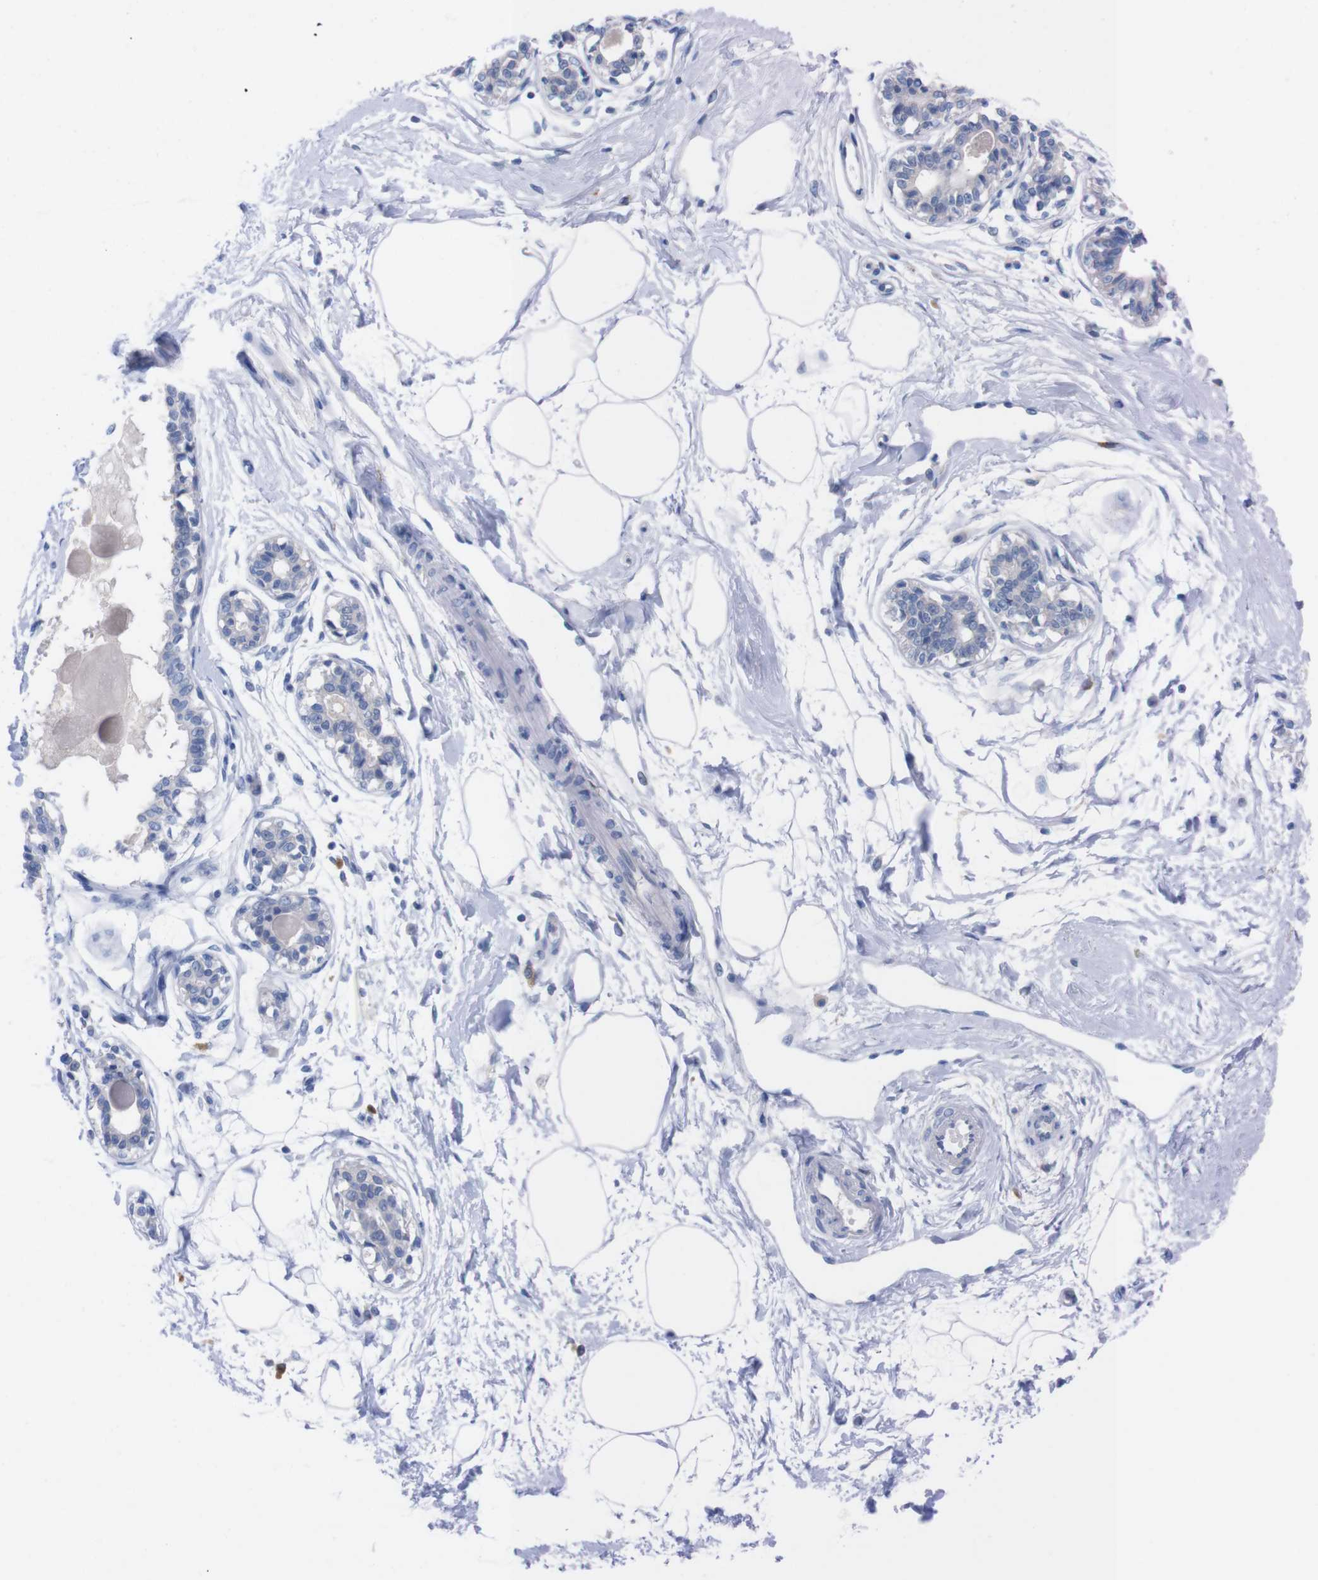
{"staining": {"intensity": "negative", "quantity": "none", "location": "none"}, "tissue": "breast", "cell_type": "Adipocytes", "image_type": "normal", "snomed": [{"axis": "morphology", "description": "Normal tissue, NOS"}, {"axis": "topography", "description": "Breast"}], "caption": "A histopathology image of breast stained for a protein reveals no brown staining in adipocytes.", "gene": "TMEM243", "patient": {"sex": "female", "age": 45}}